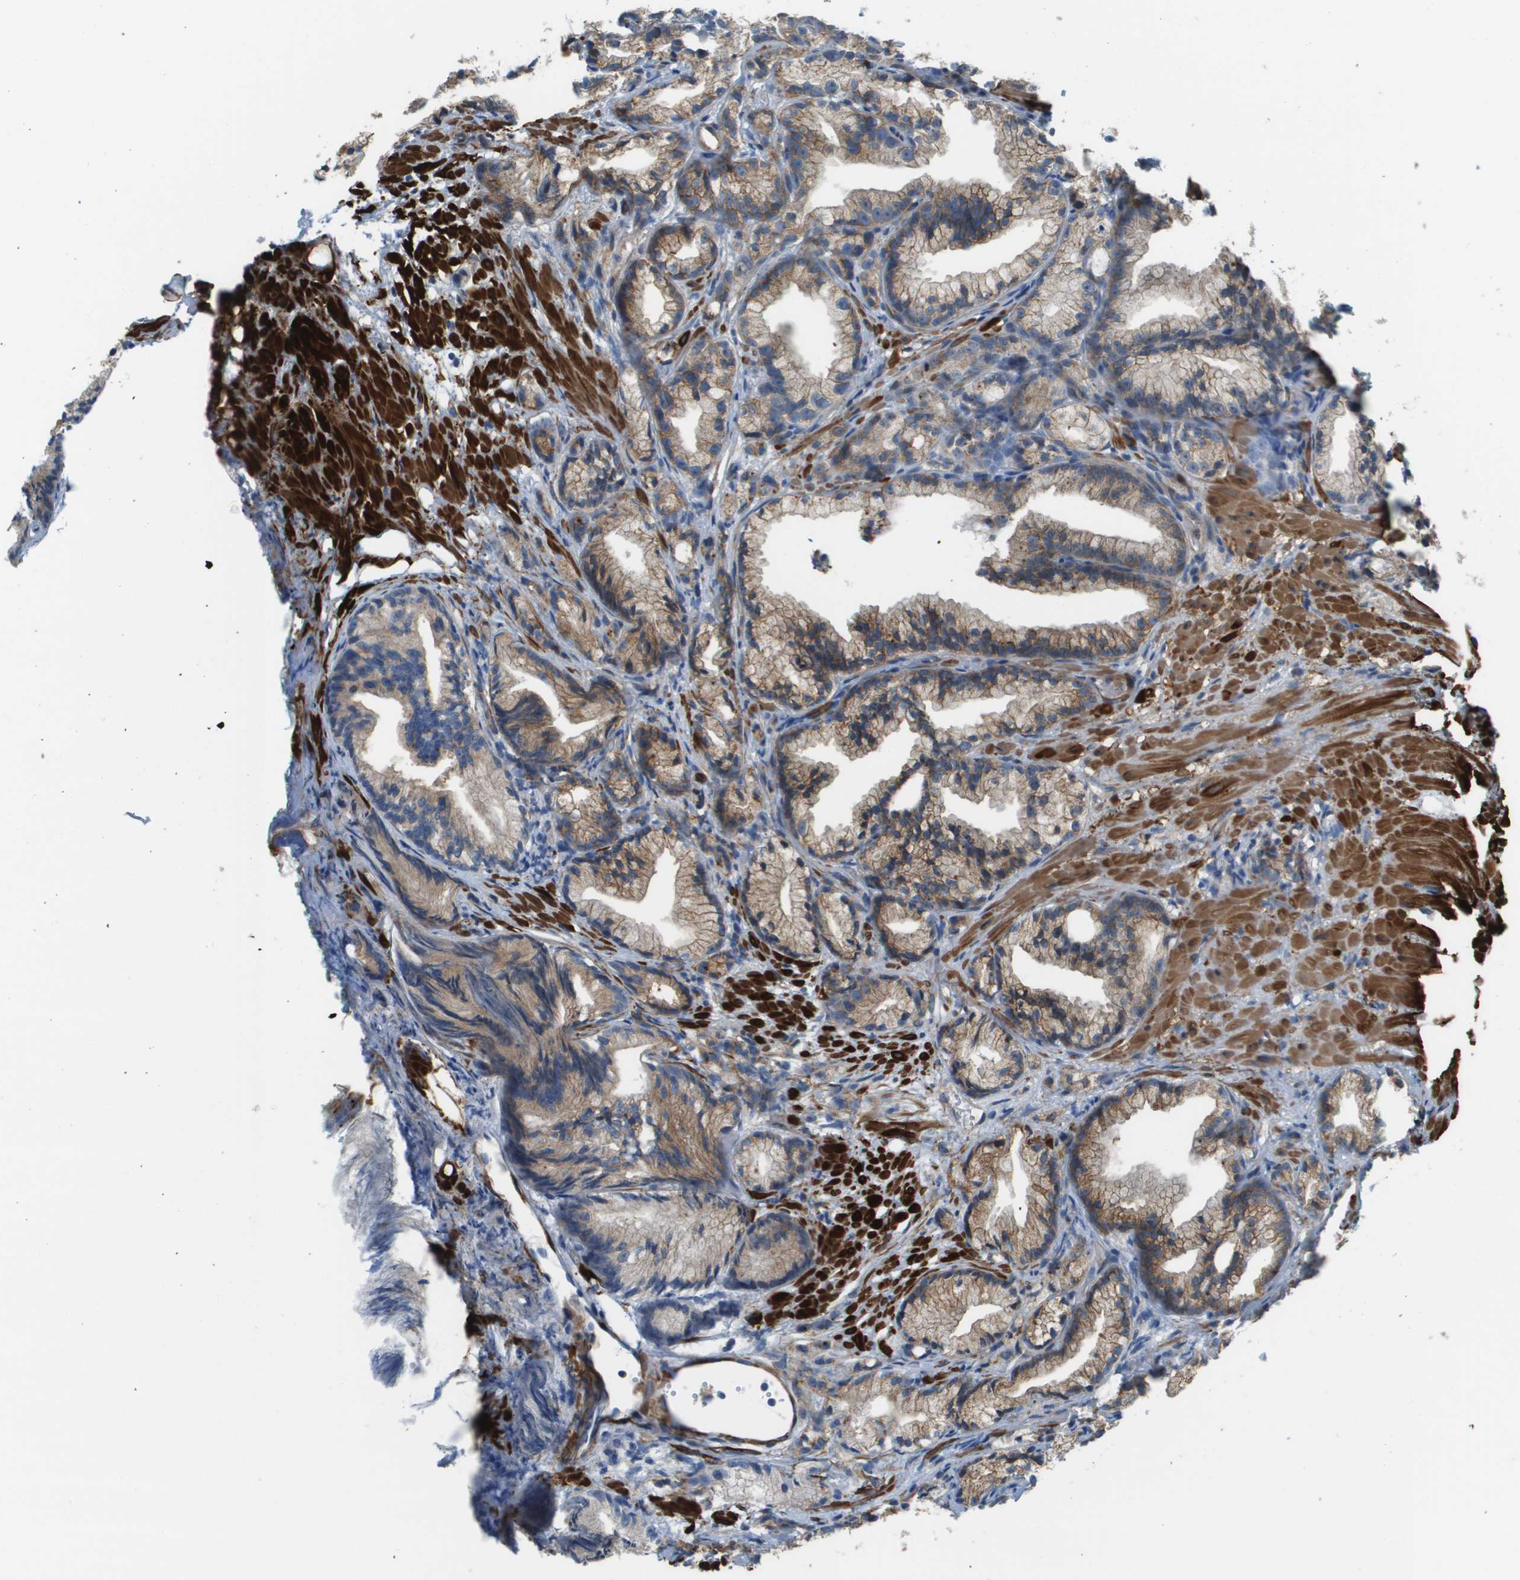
{"staining": {"intensity": "weak", "quantity": ">75%", "location": "cytoplasmic/membranous"}, "tissue": "prostate cancer", "cell_type": "Tumor cells", "image_type": "cancer", "snomed": [{"axis": "morphology", "description": "Adenocarcinoma, Low grade"}, {"axis": "topography", "description": "Prostate"}], "caption": "A histopathology image showing weak cytoplasmic/membranous staining in approximately >75% of tumor cells in prostate cancer (low-grade adenocarcinoma), as visualized by brown immunohistochemical staining.", "gene": "MYH11", "patient": {"sex": "male", "age": 89}}